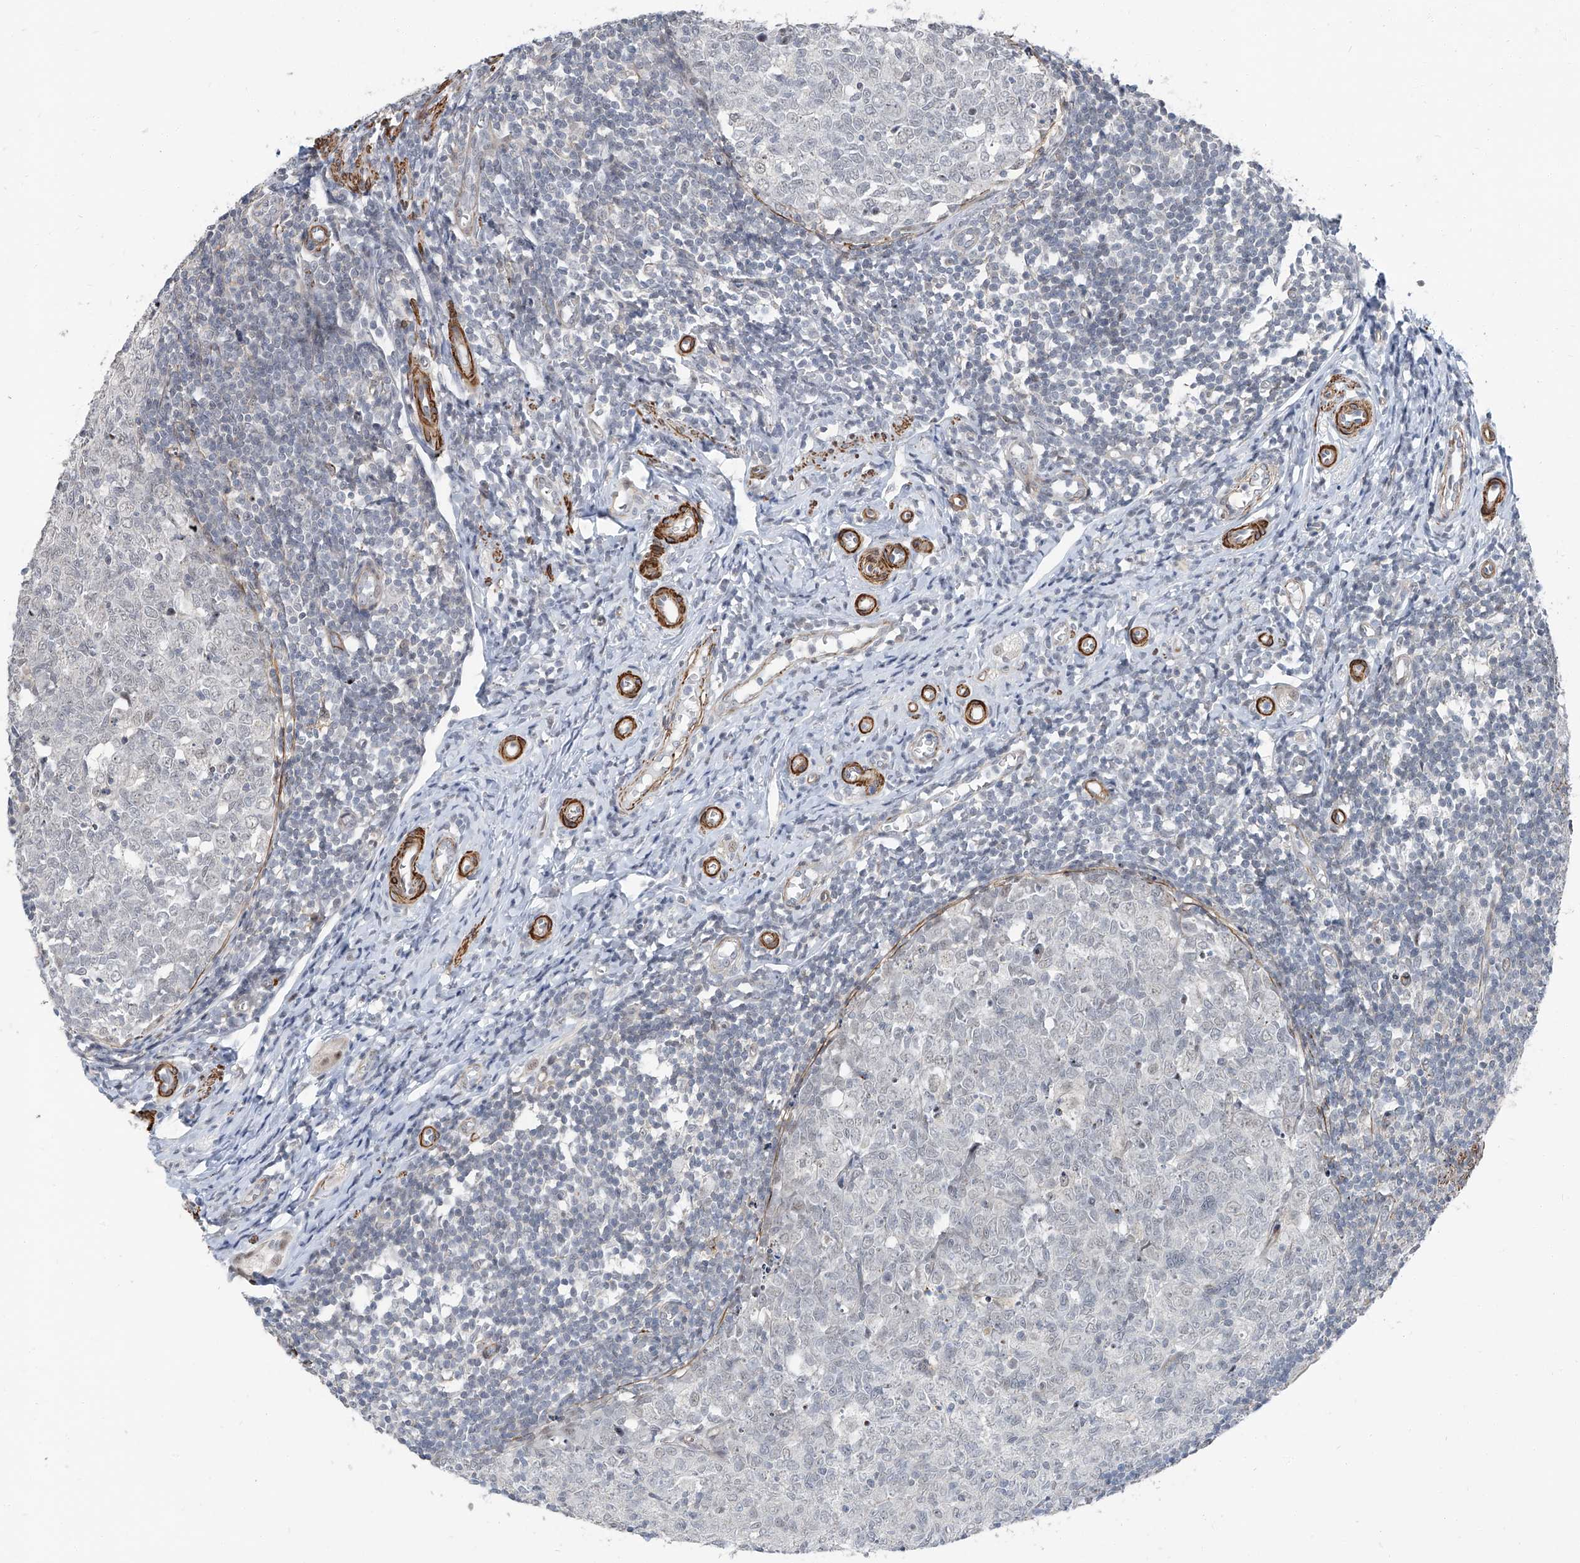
{"staining": {"intensity": "negative", "quantity": "none", "location": "none"}, "tissue": "appendix", "cell_type": "Glandular cells", "image_type": "normal", "snomed": [{"axis": "morphology", "description": "Normal tissue, NOS"}, {"axis": "topography", "description": "Appendix"}], "caption": "This is a histopathology image of immunohistochemistry staining of normal appendix, which shows no staining in glandular cells. The staining is performed using DAB brown chromogen with nuclei counter-stained in using hematoxylin.", "gene": "TXLNB", "patient": {"sex": "male", "age": 14}}